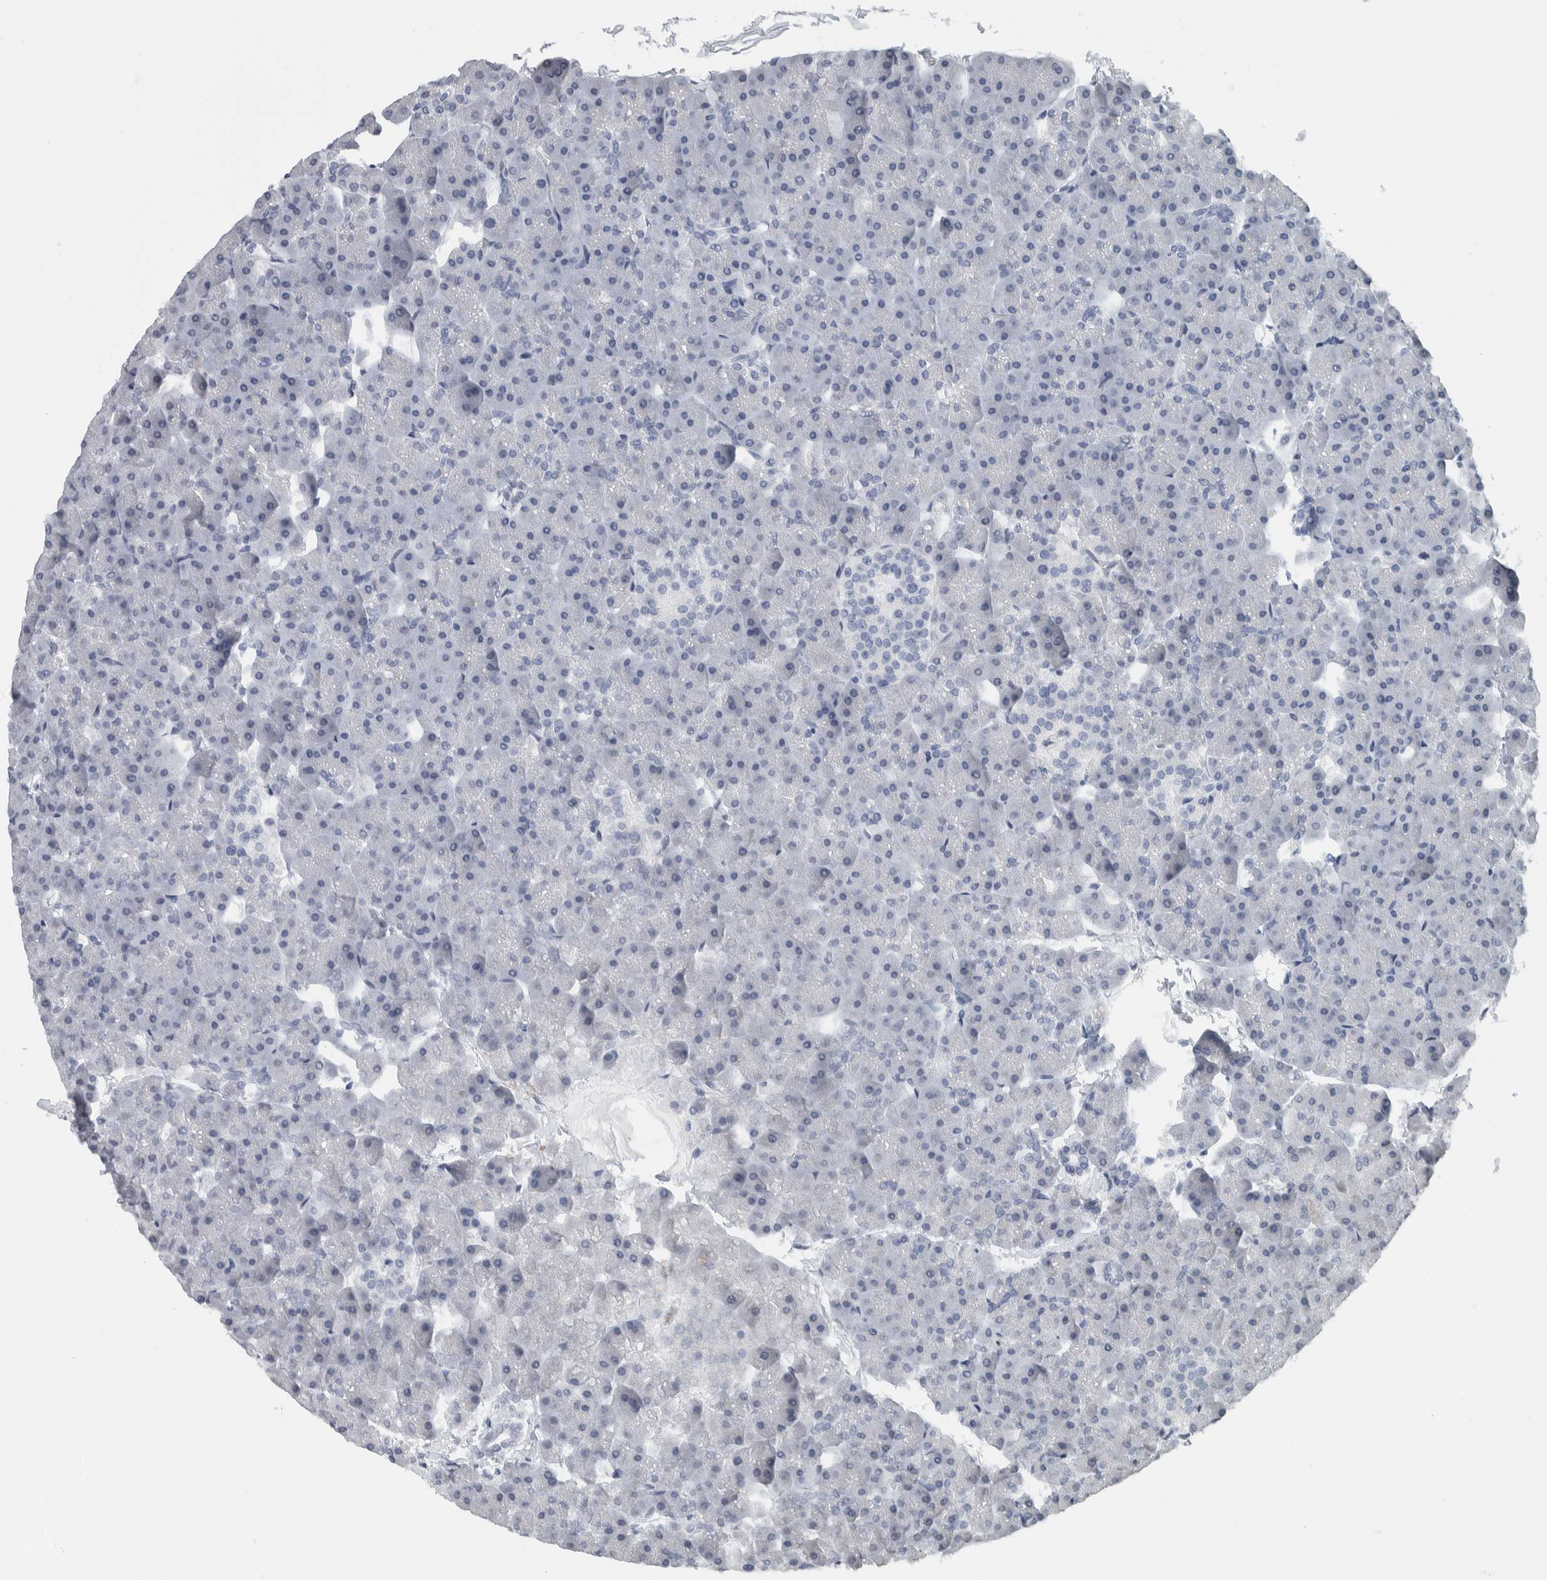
{"staining": {"intensity": "negative", "quantity": "none", "location": "none"}, "tissue": "pancreas", "cell_type": "Exocrine glandular cells", "image_type": "normal", "snomed": [{"axis": "morphology", "description": "Normal tissue, NOS"}, {"axis": "topography", "description": "Pancreas"}], "caption": "Exocrine glandular cells show no significant expression in benign pancreas. The staining is performed using DAB brown chromogen with nuclei counter-stained in using hematoxylin.", "gene": "NEFM", "patient": {"sex": "male", "age": 35}}